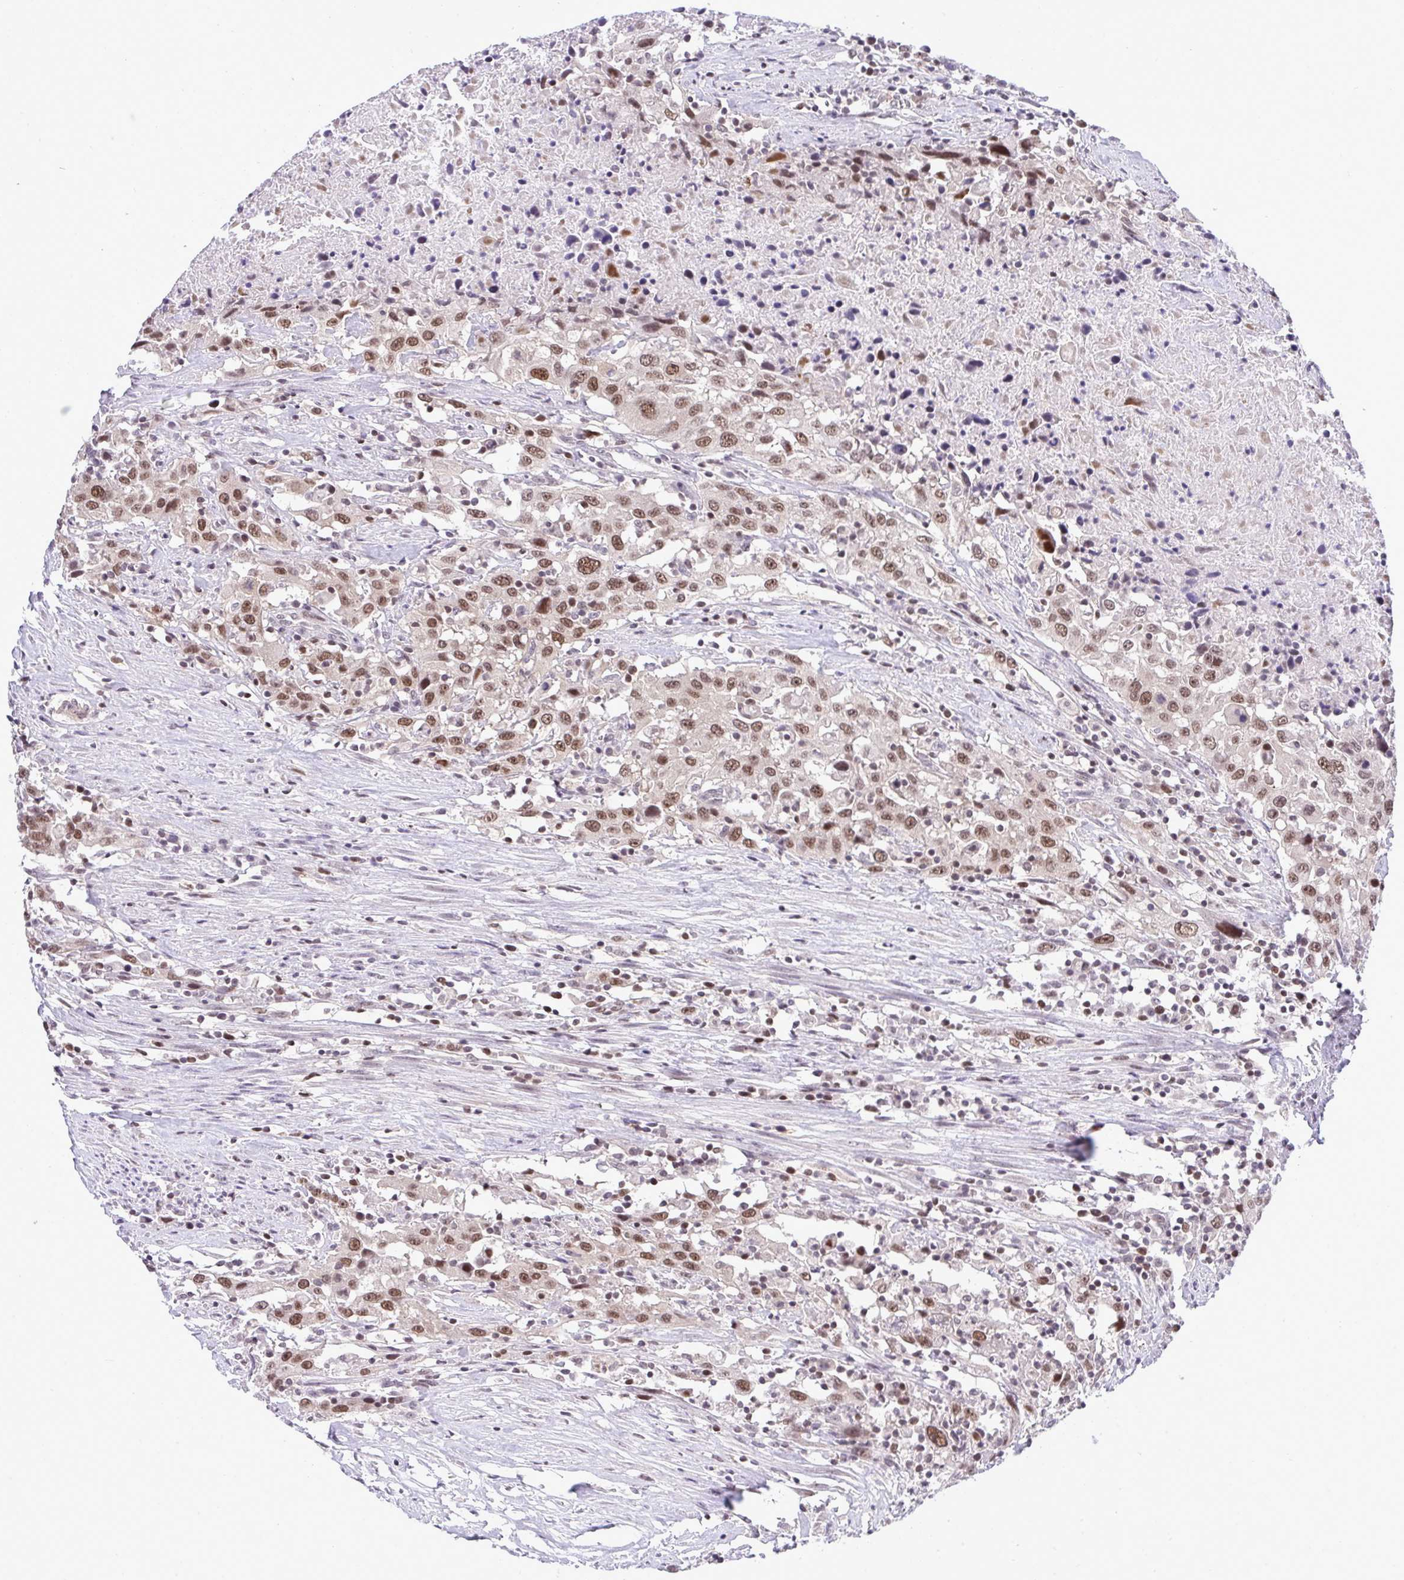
{"staining": {"intensity": "moderate", "quantity": ">75%", "location": "nuclear"}, "tissue": "urothelial cancer", "cell_type": "Tumor cells", "image_type": "cancer", "snomed": [{"axis": "morphology", "description": "Urothelial carcinoma, High grade"}, {"axis": "topography", "description": "Urinary bladder"}], "caption": "DAB (3,3'-diaminobenzidine) immunohistochemical staining of human high-grade urothelial carcinoma demonstrates moderate nuclear protein positivity in about >75% of tumor cells.", "gene": "RFC4", "patient": {"sex": "male", "age": 61}}